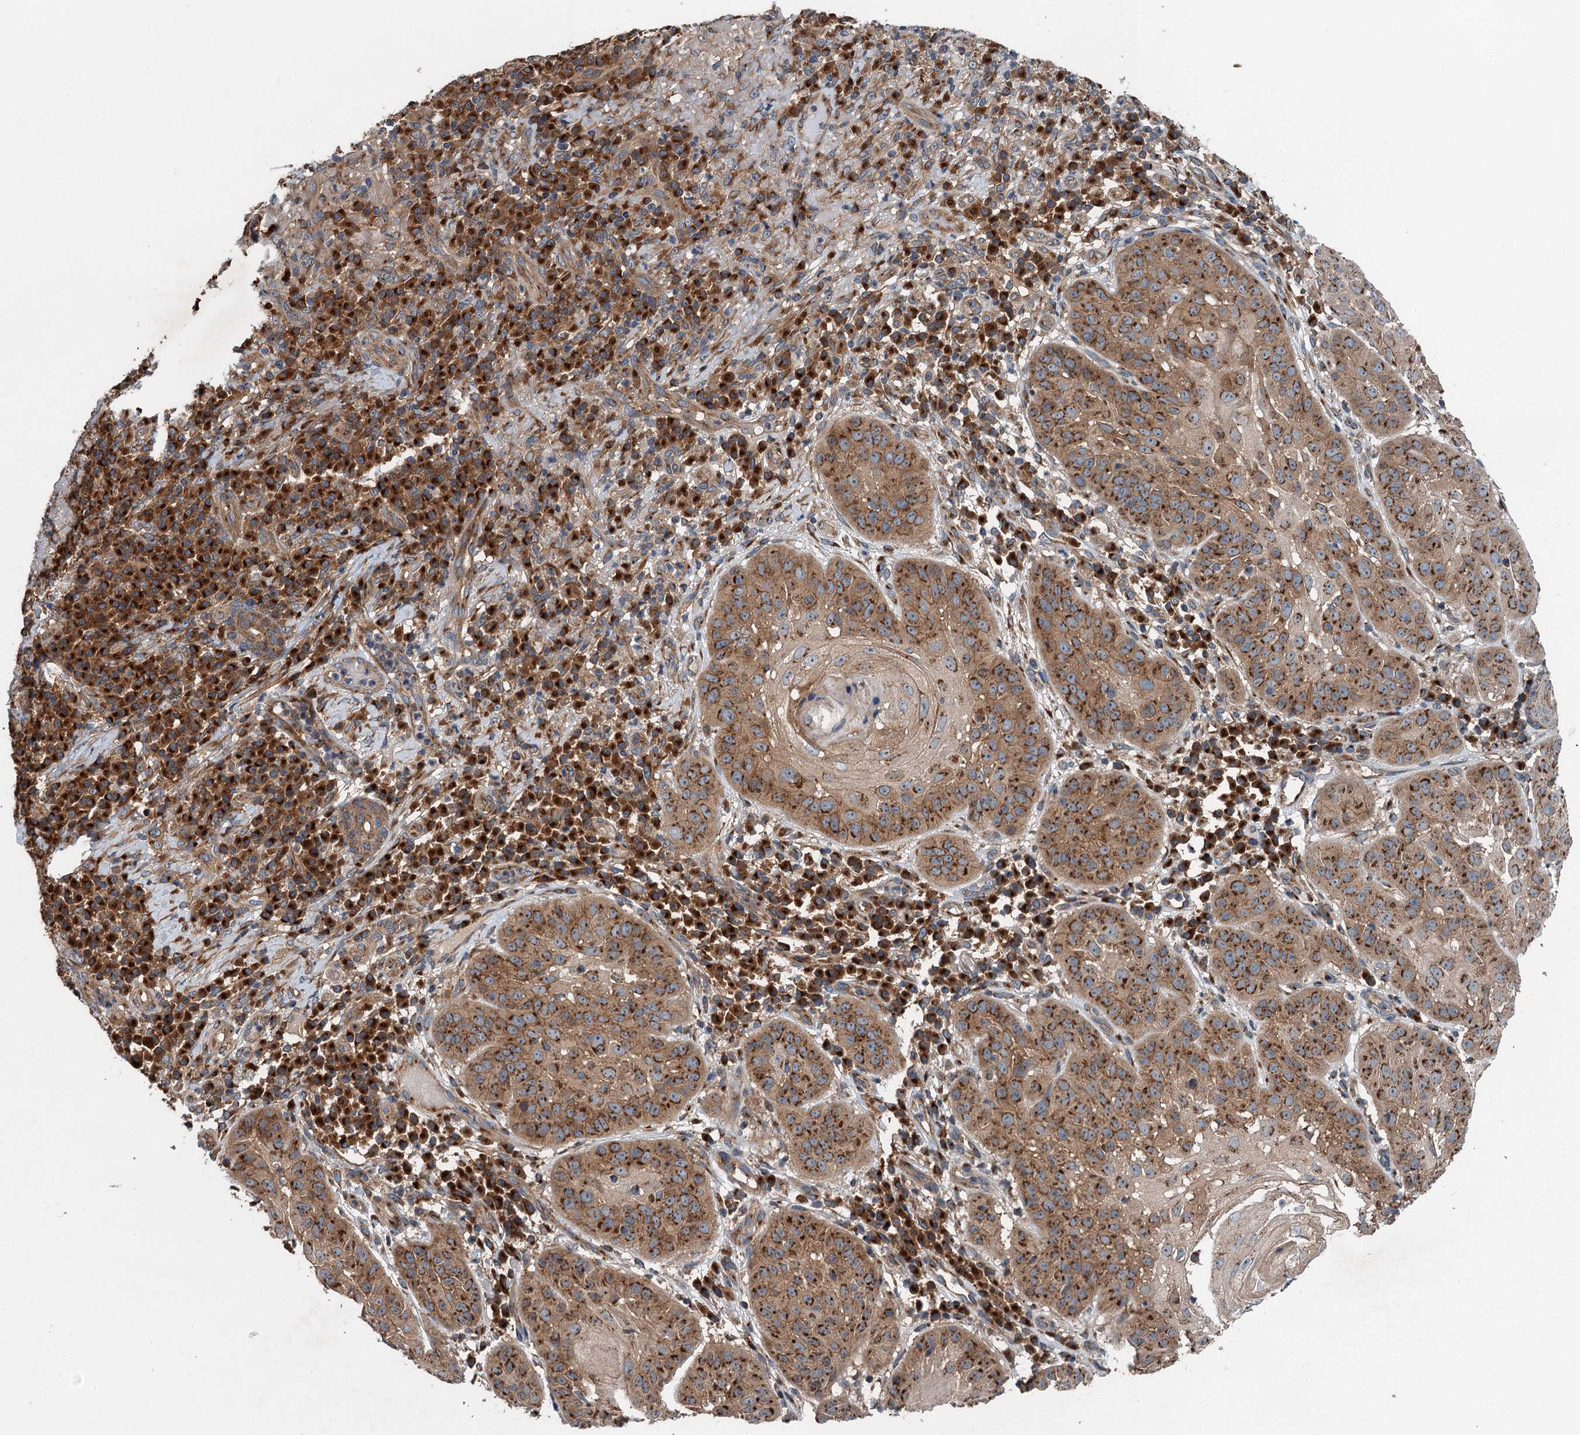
{"staining": {"intensity": "strong", "quantity": "25%-75%", "location": "cytoplasmic/membranous"}, "tissue": "skin cancer", "cell_type": "Tumor cells", "image_type": "cancer", "snomed": [{"axis": "morphology", "description": "Normal tissue, NOS"}, {"axis": "morphology", "description": "Basal cell carcinoma"}, {"axis": "topography", "description": "Skin"}], "caption": "IHC of skin cancer (basal cell carcinoma) reveals high levels of strong cytoplasmic/membranous staining in about 25%-75% of tumor cells.", "gene": "COG3", "patient": {"sex": "male", "age": 93}}